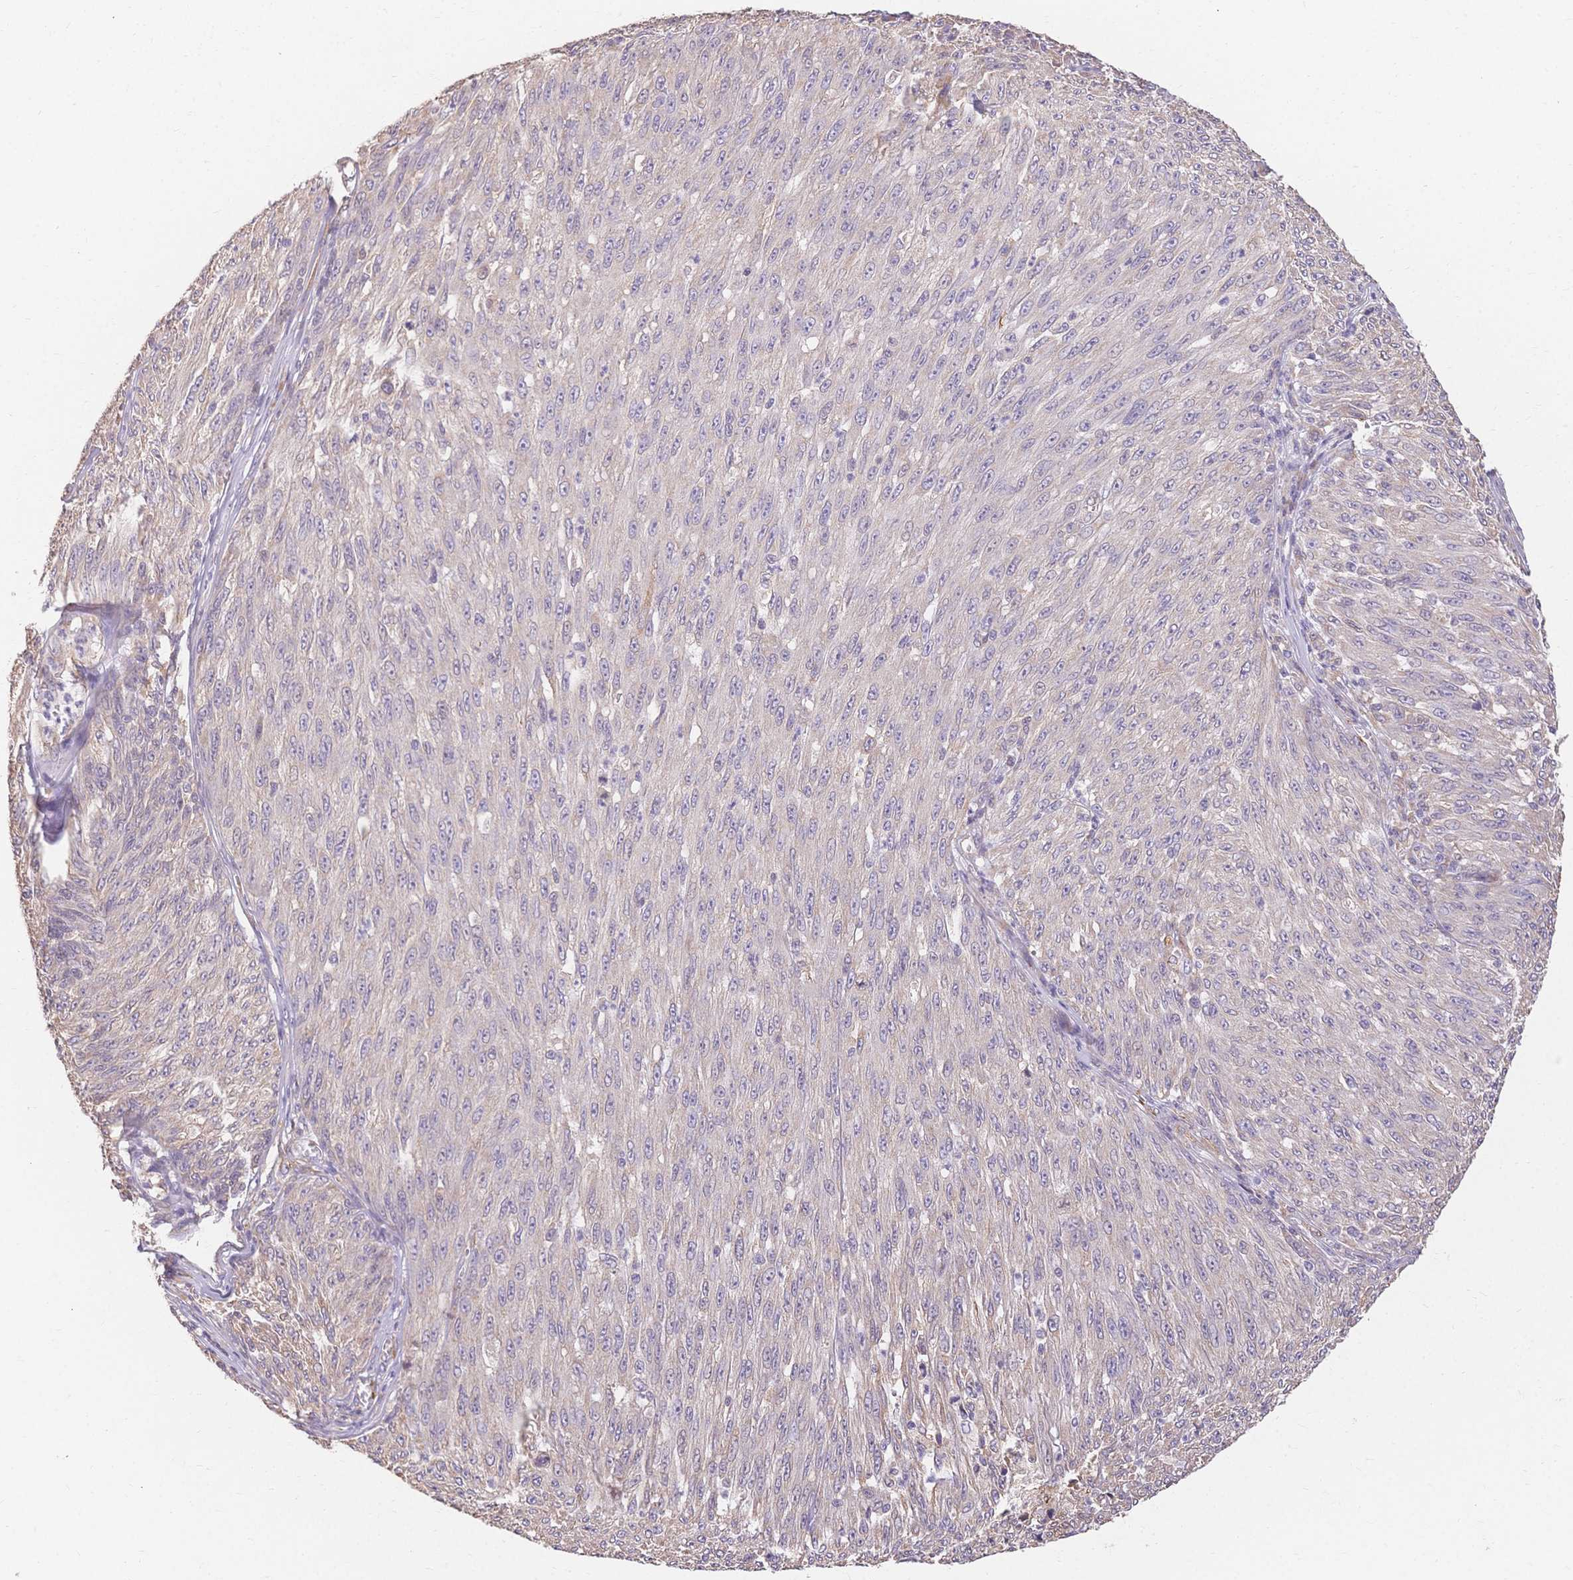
{"staining": {"intensity": "weak", "quantity": "<25%", "location": "cytoplasmic/membranous"}, "tissue": "melanoma", "cell_type": "Tumor cells", "image_type": "cancer", "snomed": [{"axis": "morphology", "description": "Malignant melanoma, NOS"}, {"axis": "topography", "description": "Skin"}], "caption": "This is an IHC image of melanoma. There is no positivity in tumor cells.", "gene": "HS3ST5", "patient": {"sex": "male", "age": 85}}